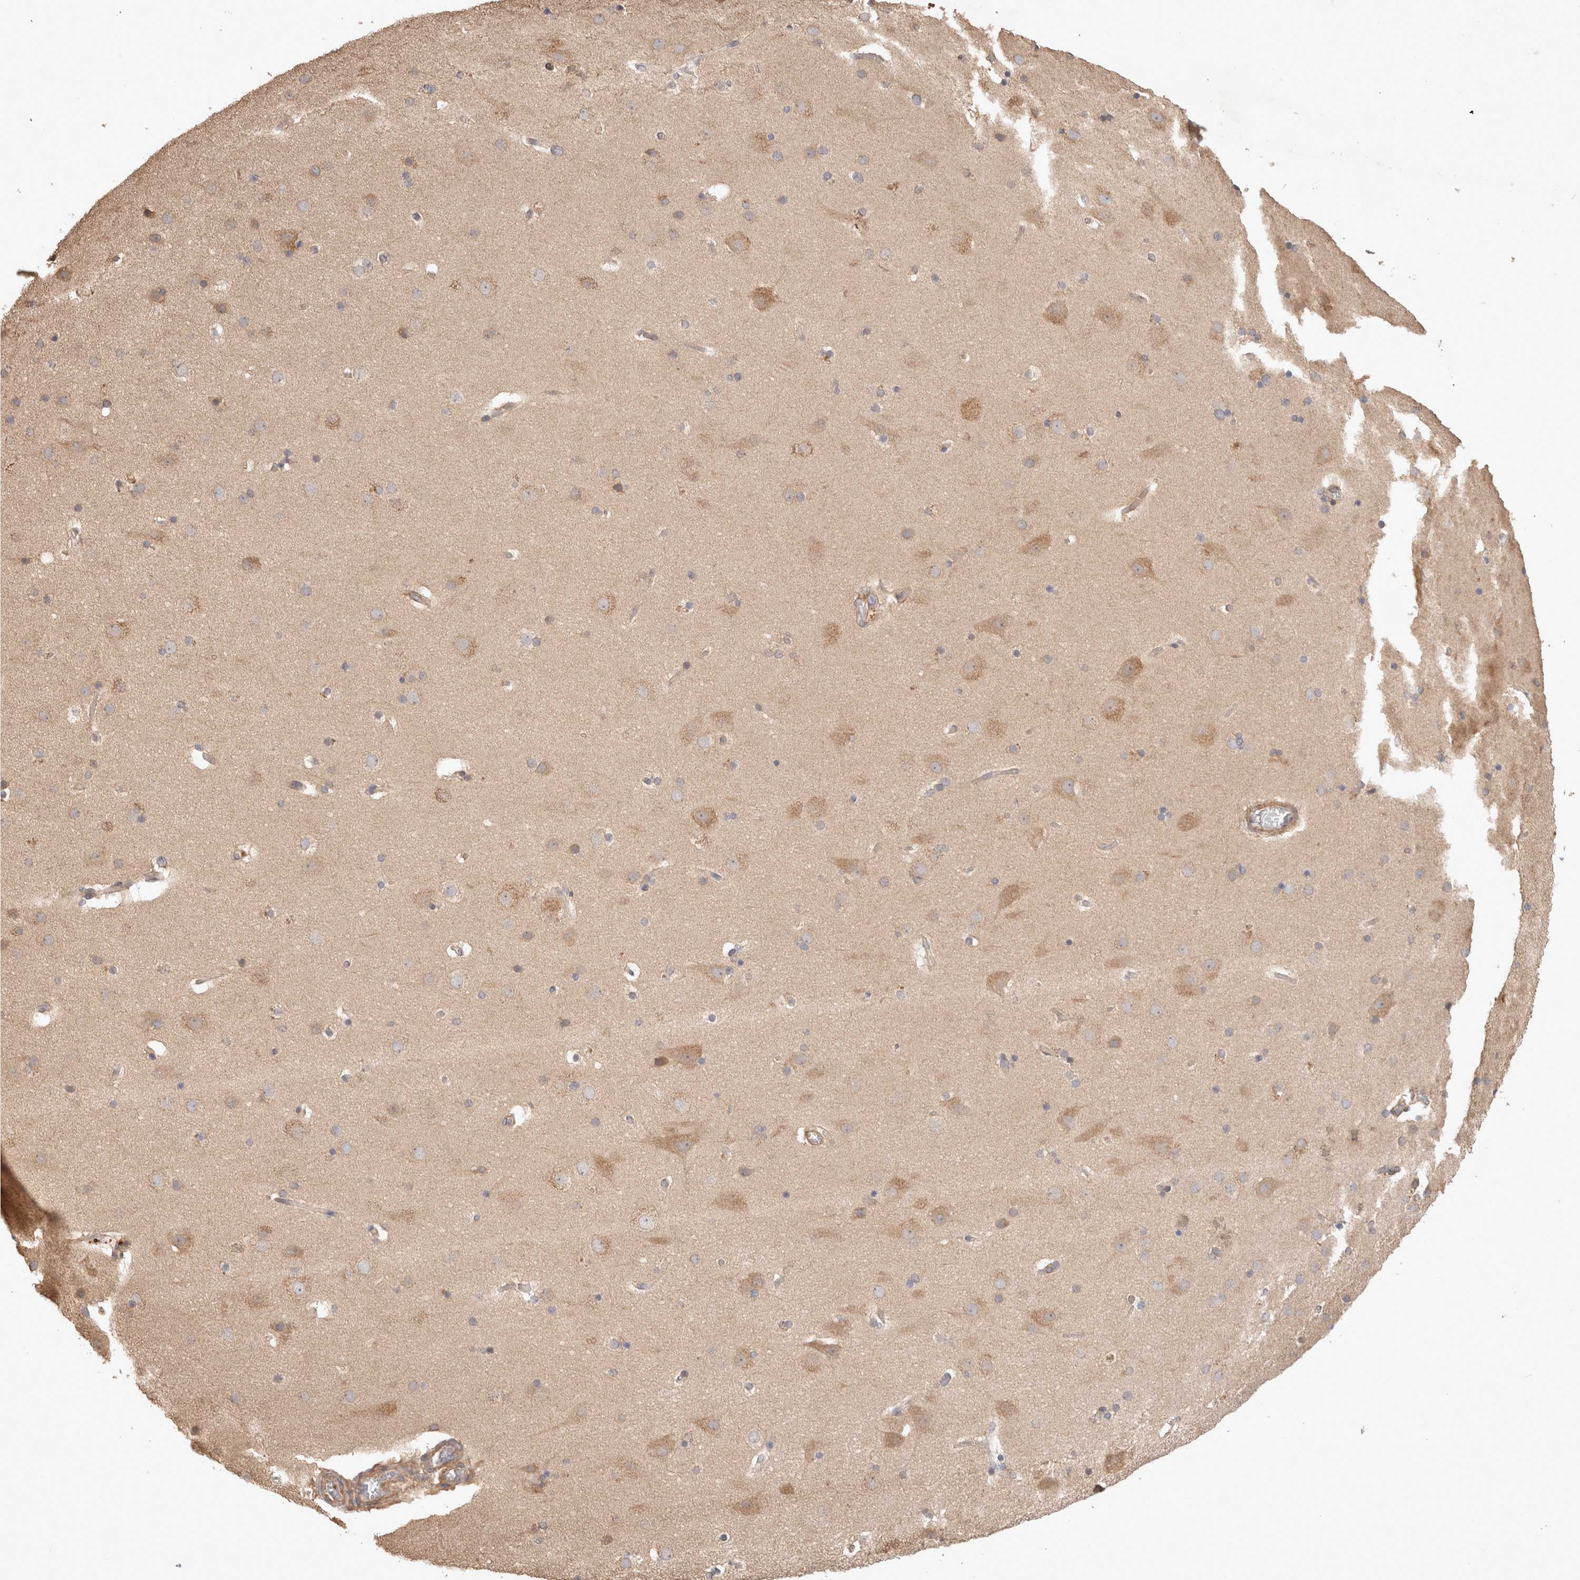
{"staining": {"intensity": "weak", "quantity": ">75%", "location": "cytoplasmic/membranous"}, "tissue": "cerebral cortex", "cell_type": "Endothelial cells", "image_type": "normal", "snomed": [{"axis": "morphology", "description": "Normal tissue, NOS"}, {"axis": "topography", "description": "Cerebral cortex"}], "caption": "Endothelial cells display weak cytoplasmic/membranous positivity in about >75% of cells in benign cerebral cortex.", "gene": "HROB", "patient": {"sex": "male", "age": 57}}